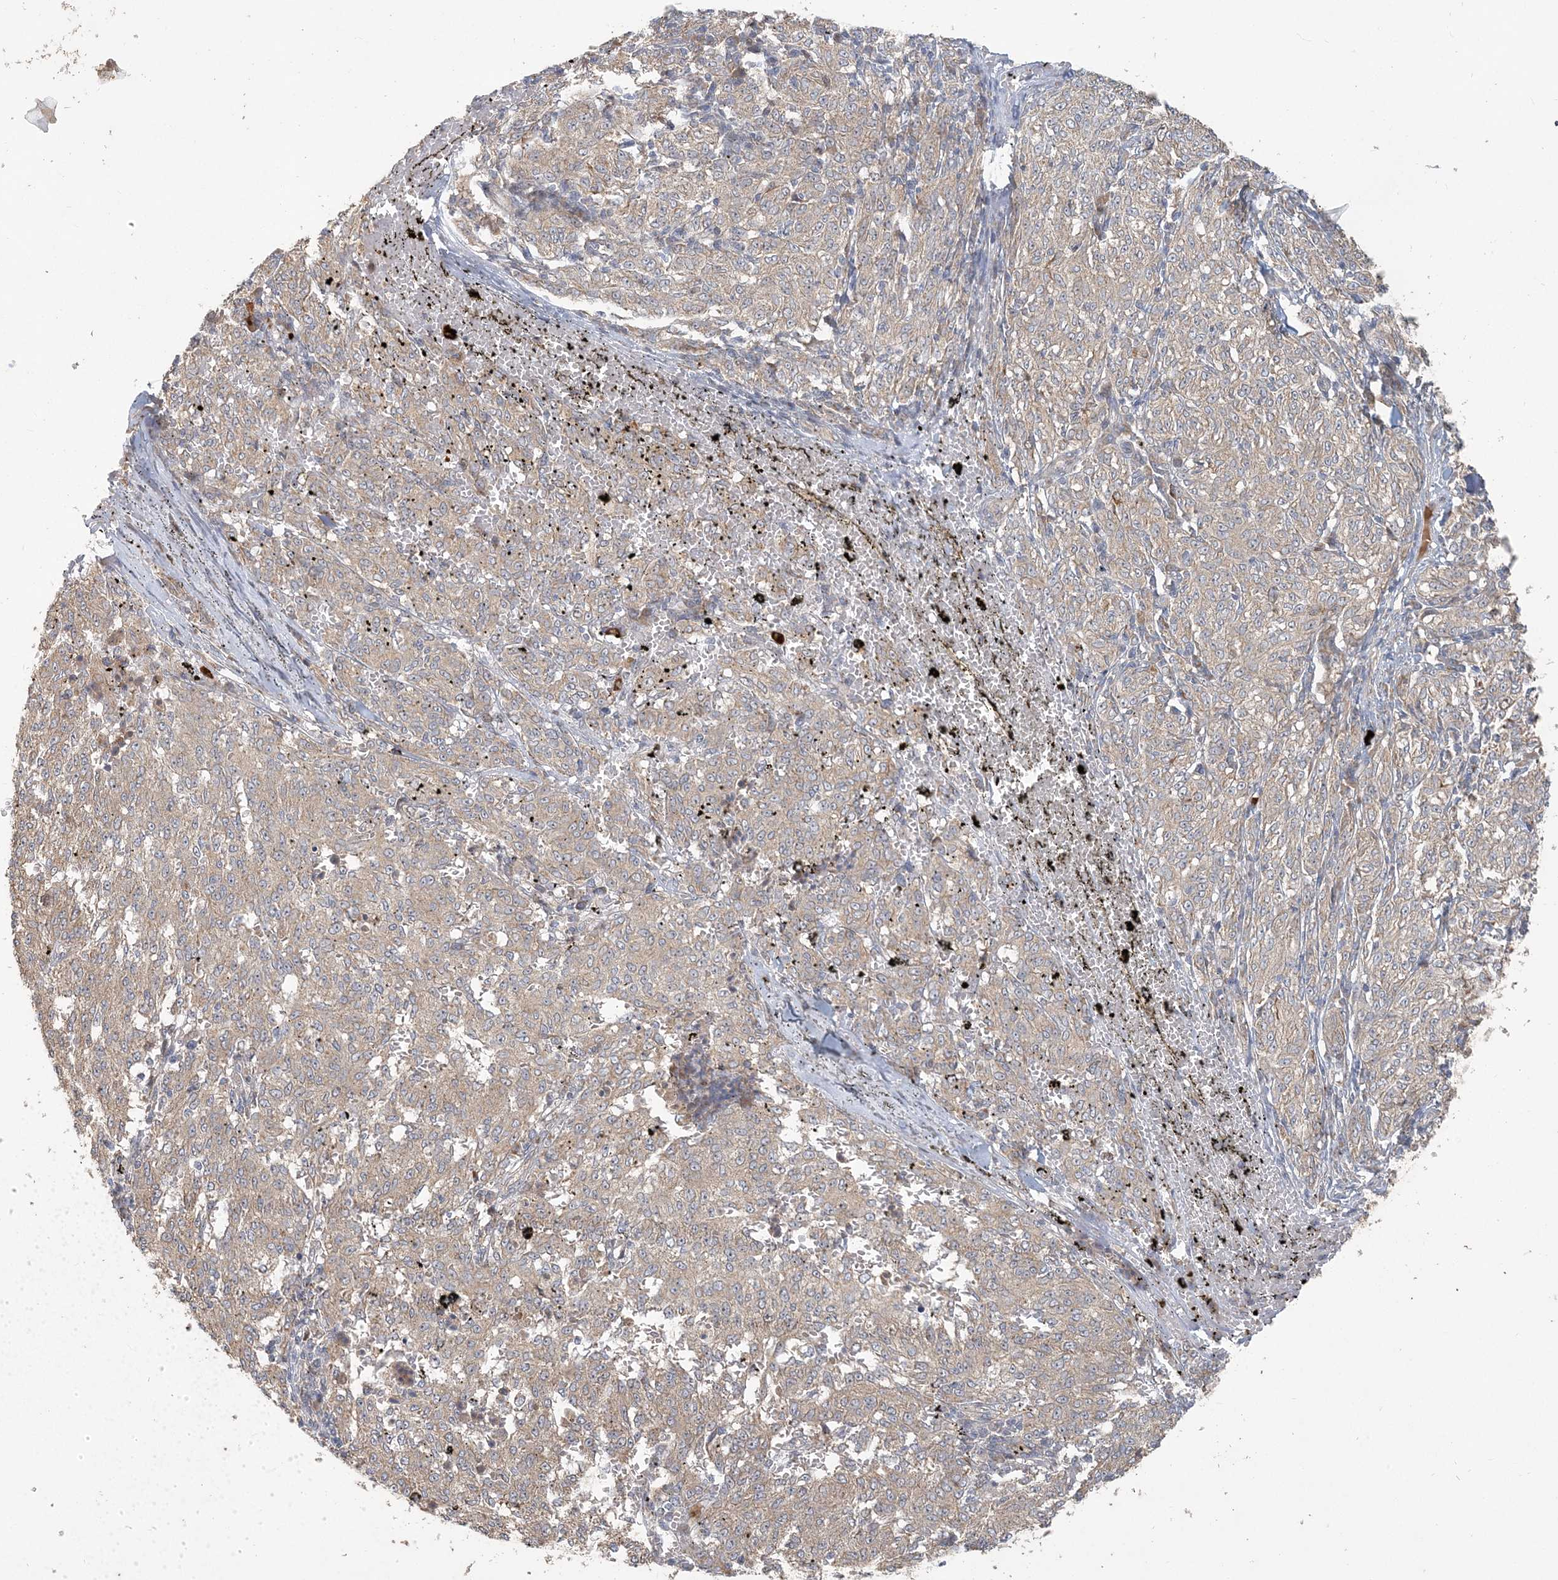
{"staining": {"intensity": "weak", "quantity": ">75%", "location": "cytoplasmic/membranous"}, "tissue": "melanoma", "cell_type": "Tumor cells", "image_type": "cancer", "snomed": [{"axis": "morphology", "description": "Malignant melanoma, NOS"}, {"axis": "topography", "description": "Skin"}], "caption": "Immunohistochemistry of human melanoma exhibits low levels of weak cytoplasmic/membranous positivity in about >75% of tumor cells. The staining was performed using DAB to visualize the protein expression in brown, while the nuclei were stained in blue with hematoxylin (Magnification: 20x).", "gene": "TRAIP", "patient": {"sex": "female", "age": 72}}